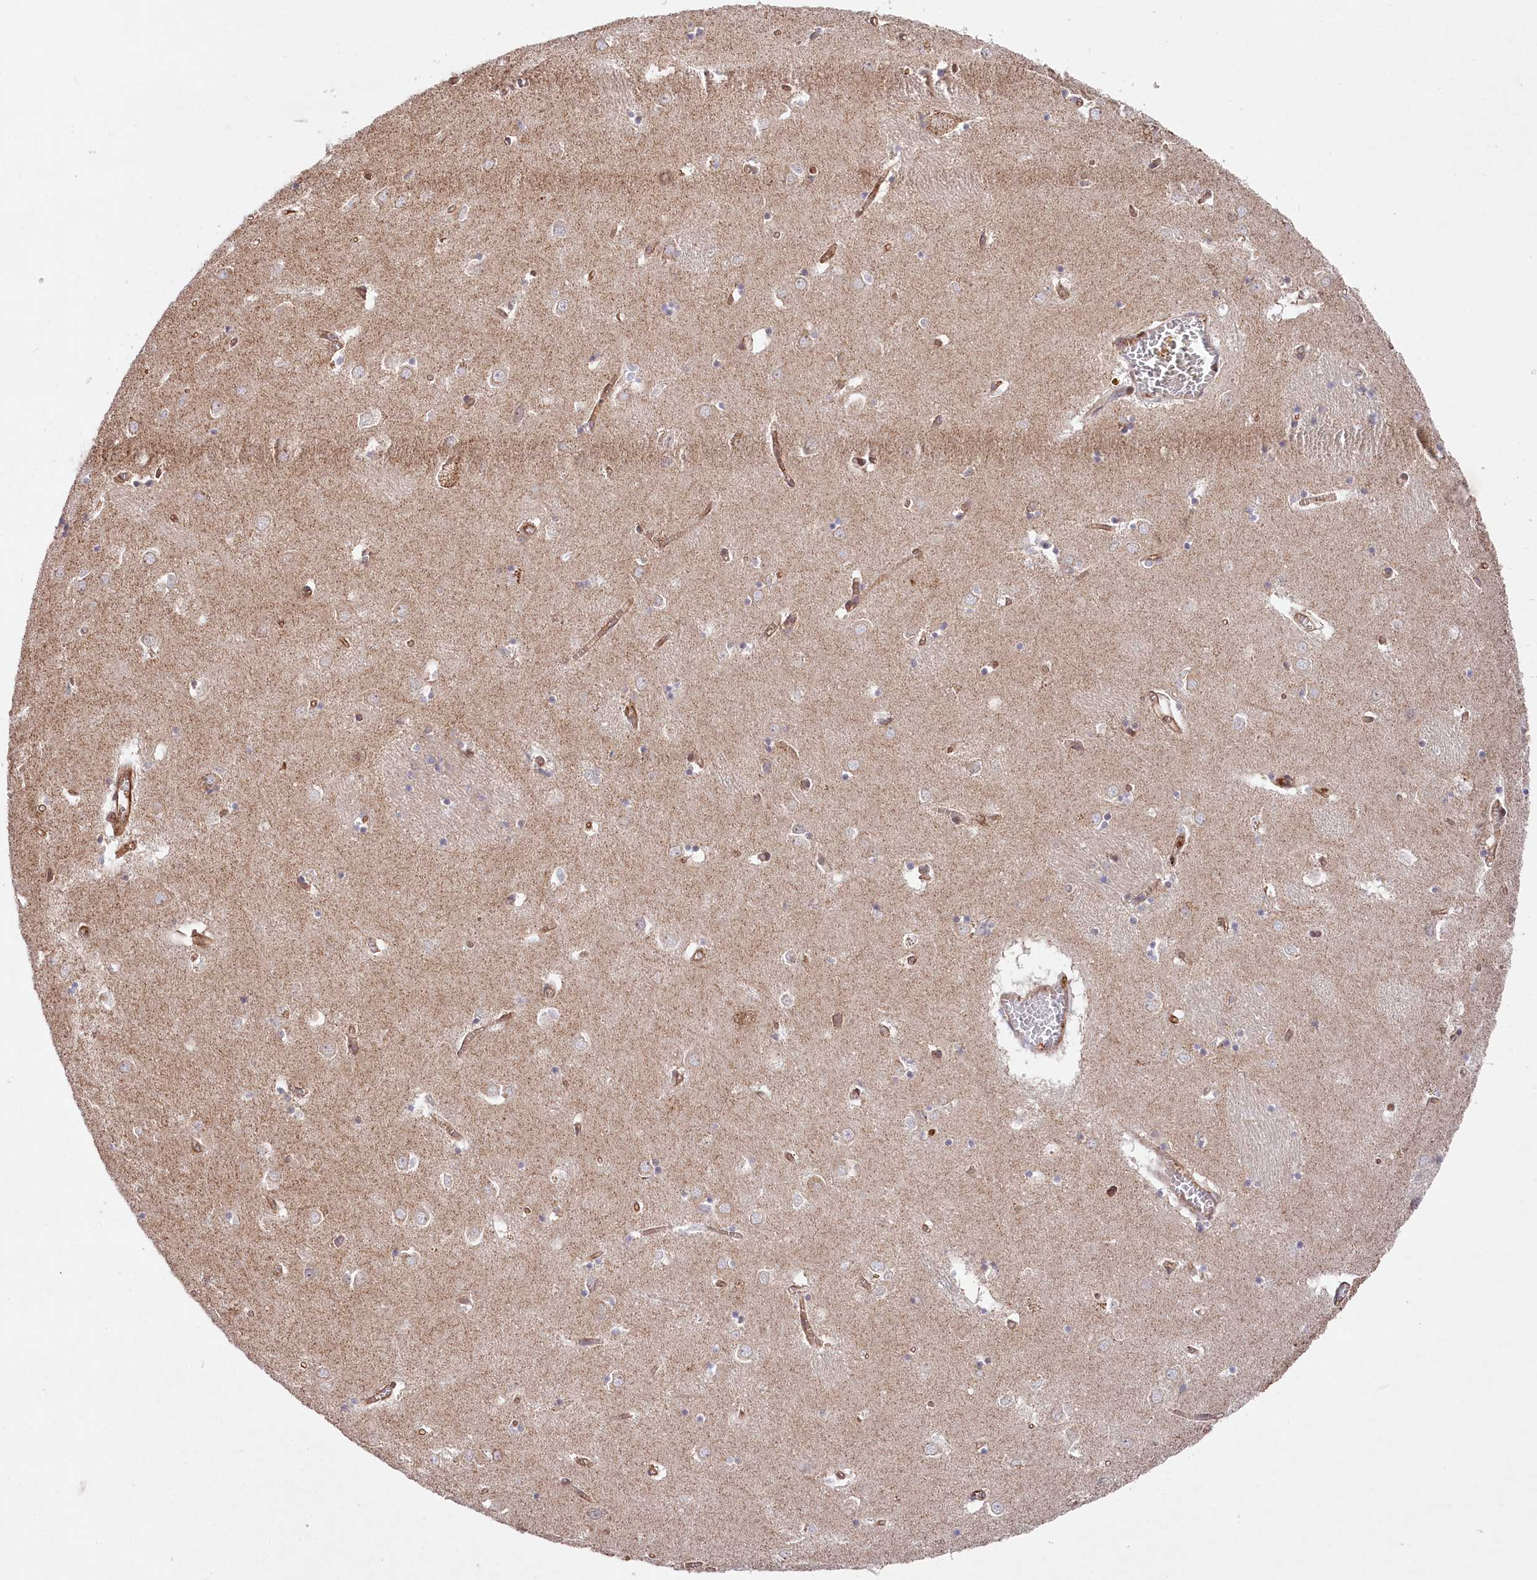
{"staining": {"intensity": "moderate", "quantity": "<25%", "location": "cytoplasmic/membranous"}, "tissue": "caudate", "cell_type": "Glial cells", "image_type": "normal", "snomed": [{"axis": "morphology", "description": "Normal tissue, NOS"}, {"axis": "topography", "description": "Lateral ventricle wall"}], "caption": "Immunohistochemistry of normal human caudate displays low levels of moderate cytoplasmic/membranous expression in about <25% of glial cells. (DAB = brown stain, brightfield microscopy at high magnification).", "gene": "MTPAP", "patient": {"sex": "male", "age": 70}}